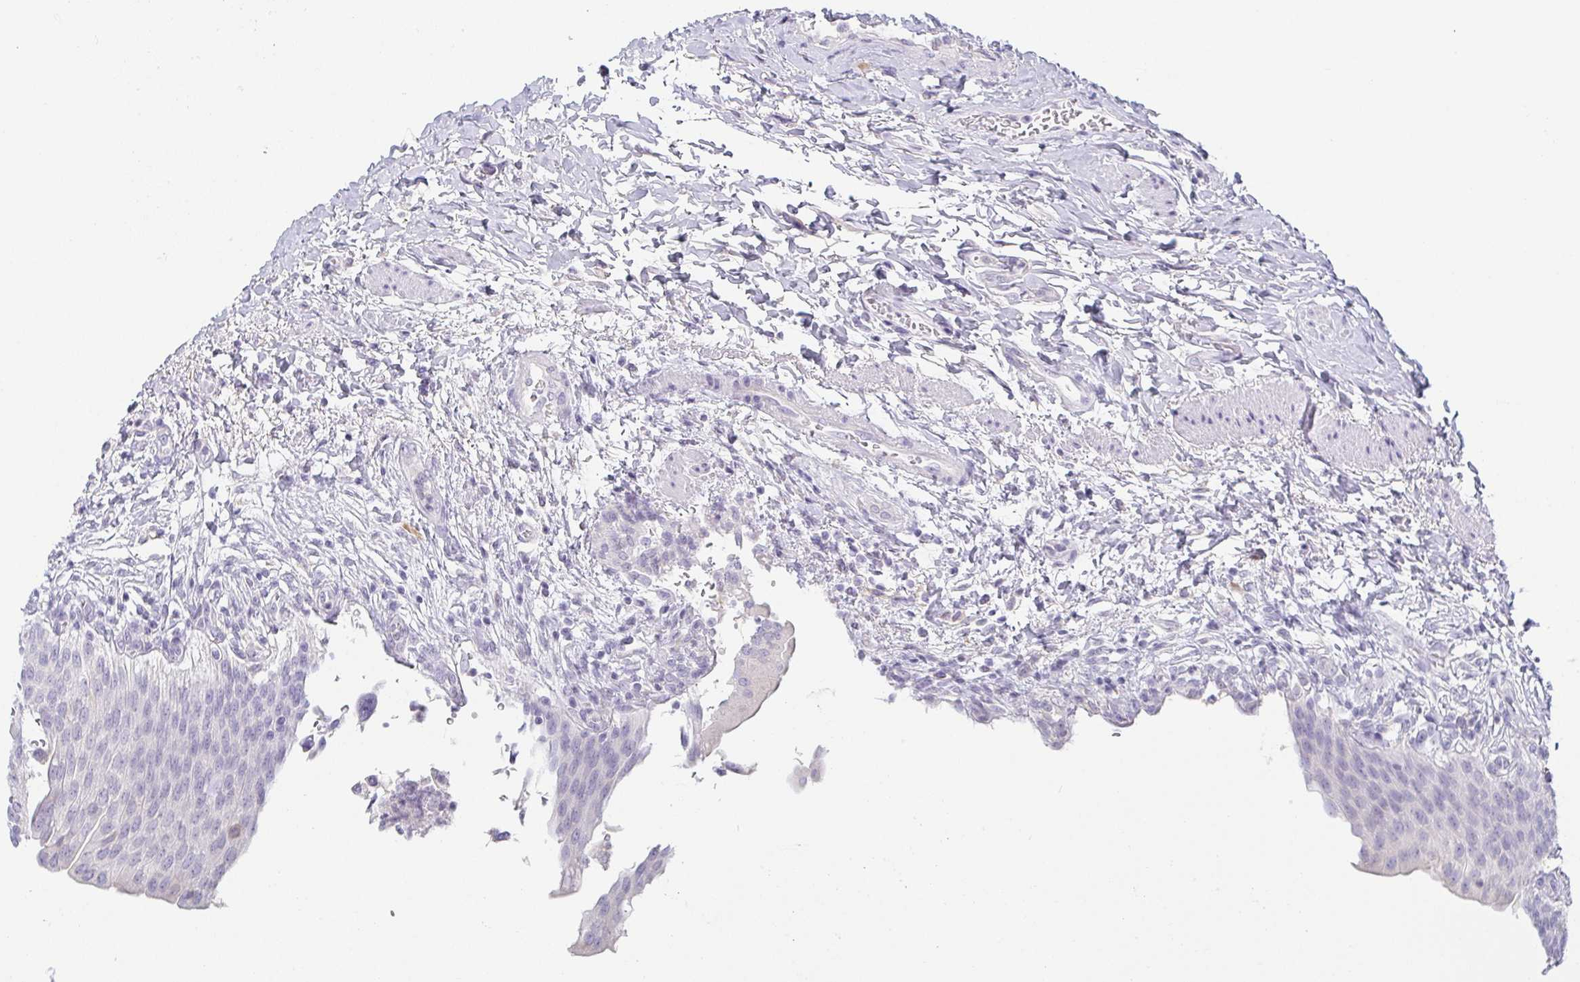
{"staining": {"intensity": "negative", "quantity": "none", "location": "none"}, "tissue": "urinary bladder", "cell_type": "Urothelial cells", "image_type": "normal", "snomed": [{"axis": "morphology", "description": "Normal tissue, NOS"}, {"axis": "topography", "description": "Urinary bladder"}, {"axis": "topography", "description": "Peripheral nerve tissue"}], "caption": "Photomicrograph shows no significant protein staining in urothelial cells of normal urinary bladder. The staining is performed using DAB (3,3'-diaminobenzidine) brown chromogen with nuclei counter-stained in using hematoxylin.", "gene": "PRR27", "patient": {"sex": "female", "age": 60}}